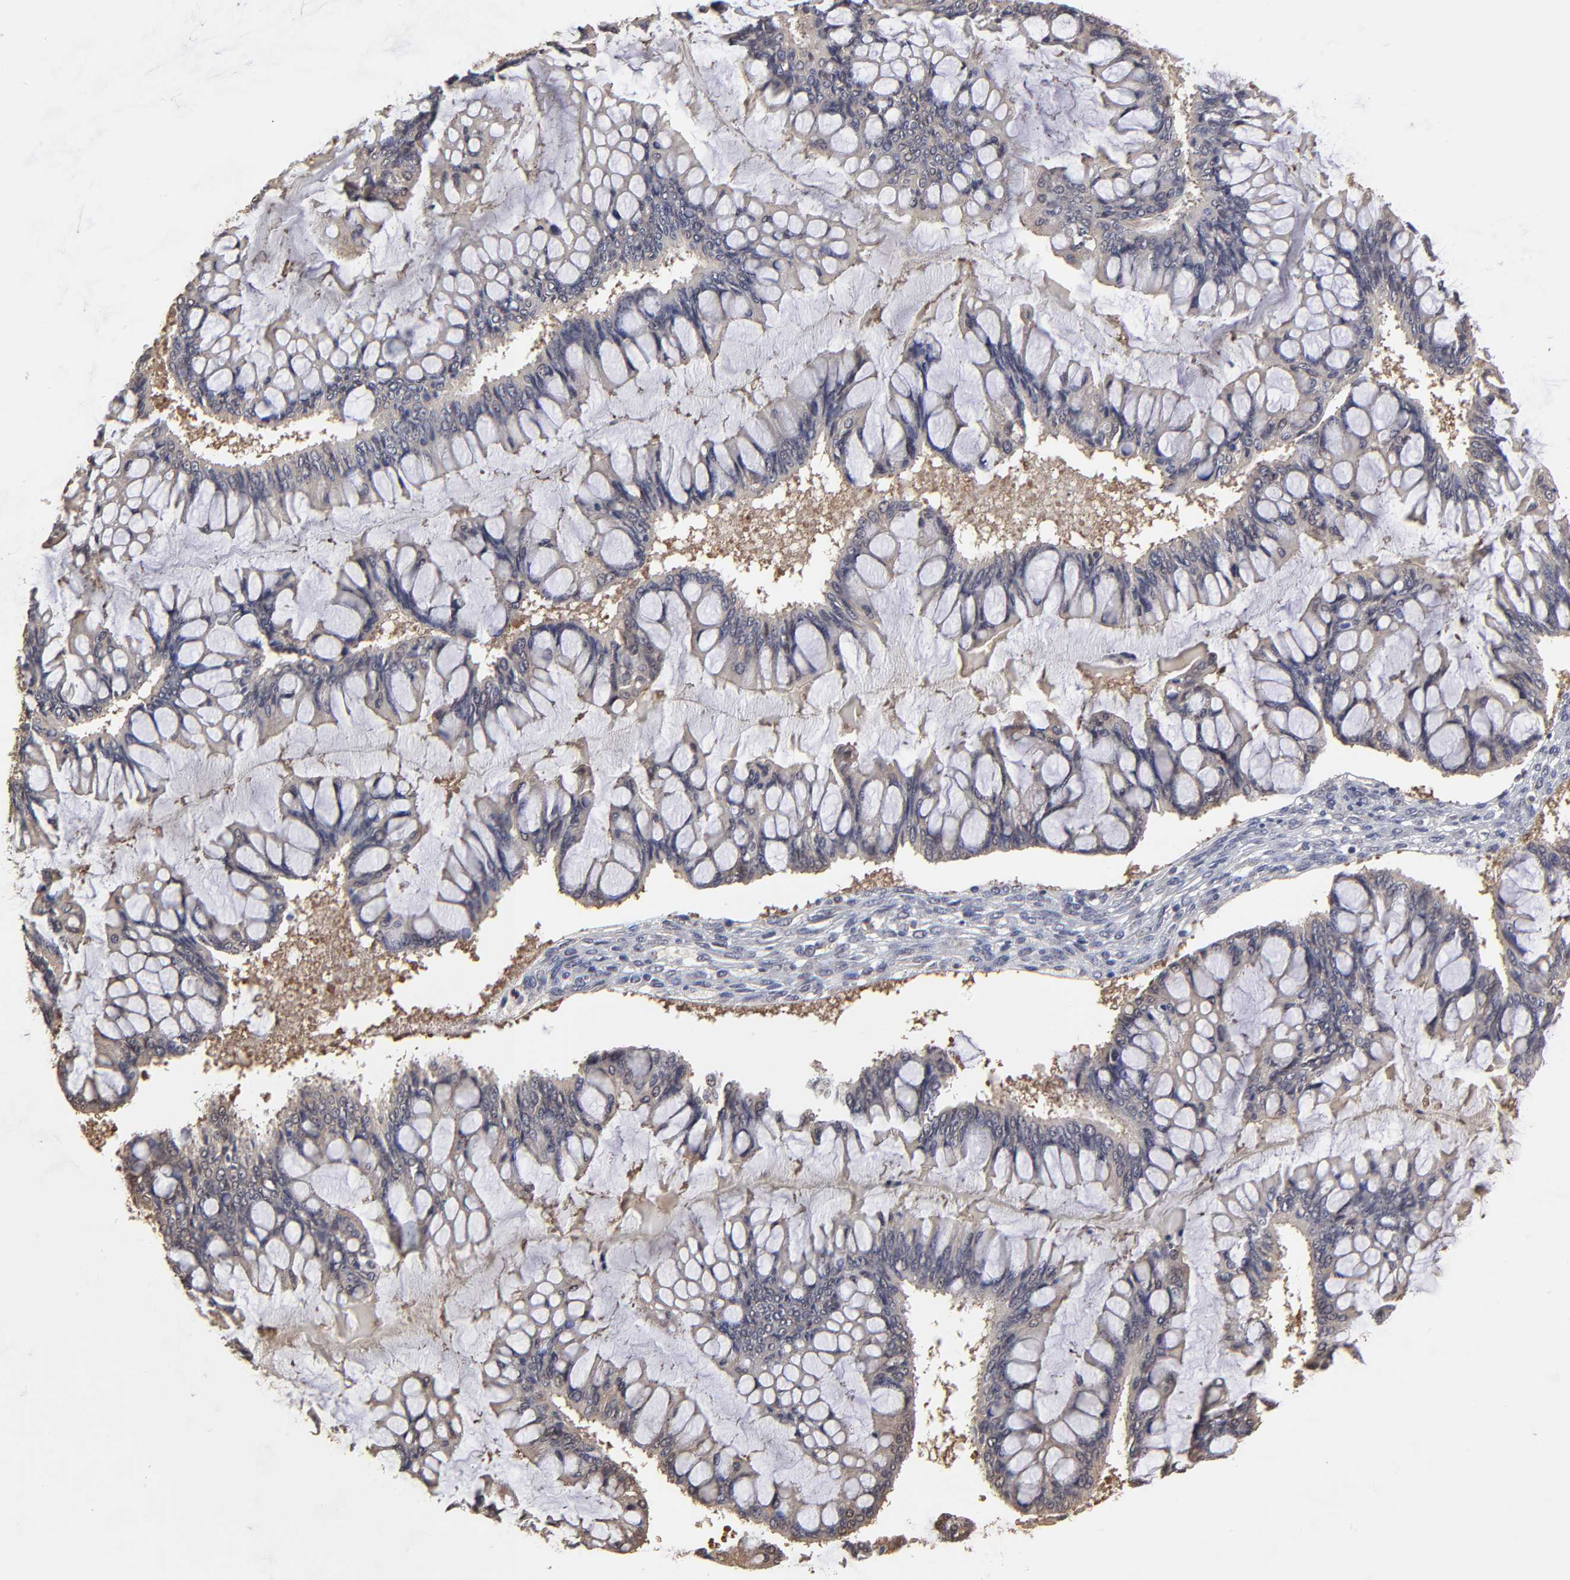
{"staining": {"intensity": "negative", "quantity": "none", "location": "none"}, "tissue": "ovarian cancer", "cell_type": "Tumor cells", "image_type": "cancer", "snomed": [{"axis": "morphology", "description": "Cystadenocarcinoma, mucinous, NOS"}, {"axis": "topography", "description": "Ovary"}], "caption": "This is an immunohistochemistry photomicrograph of human mucinous cystadenocarcinoma (ovarian). There is no staining in tumor cells.", "gene": "CASP3", "patient": {"sex": "female", "age": 73}}